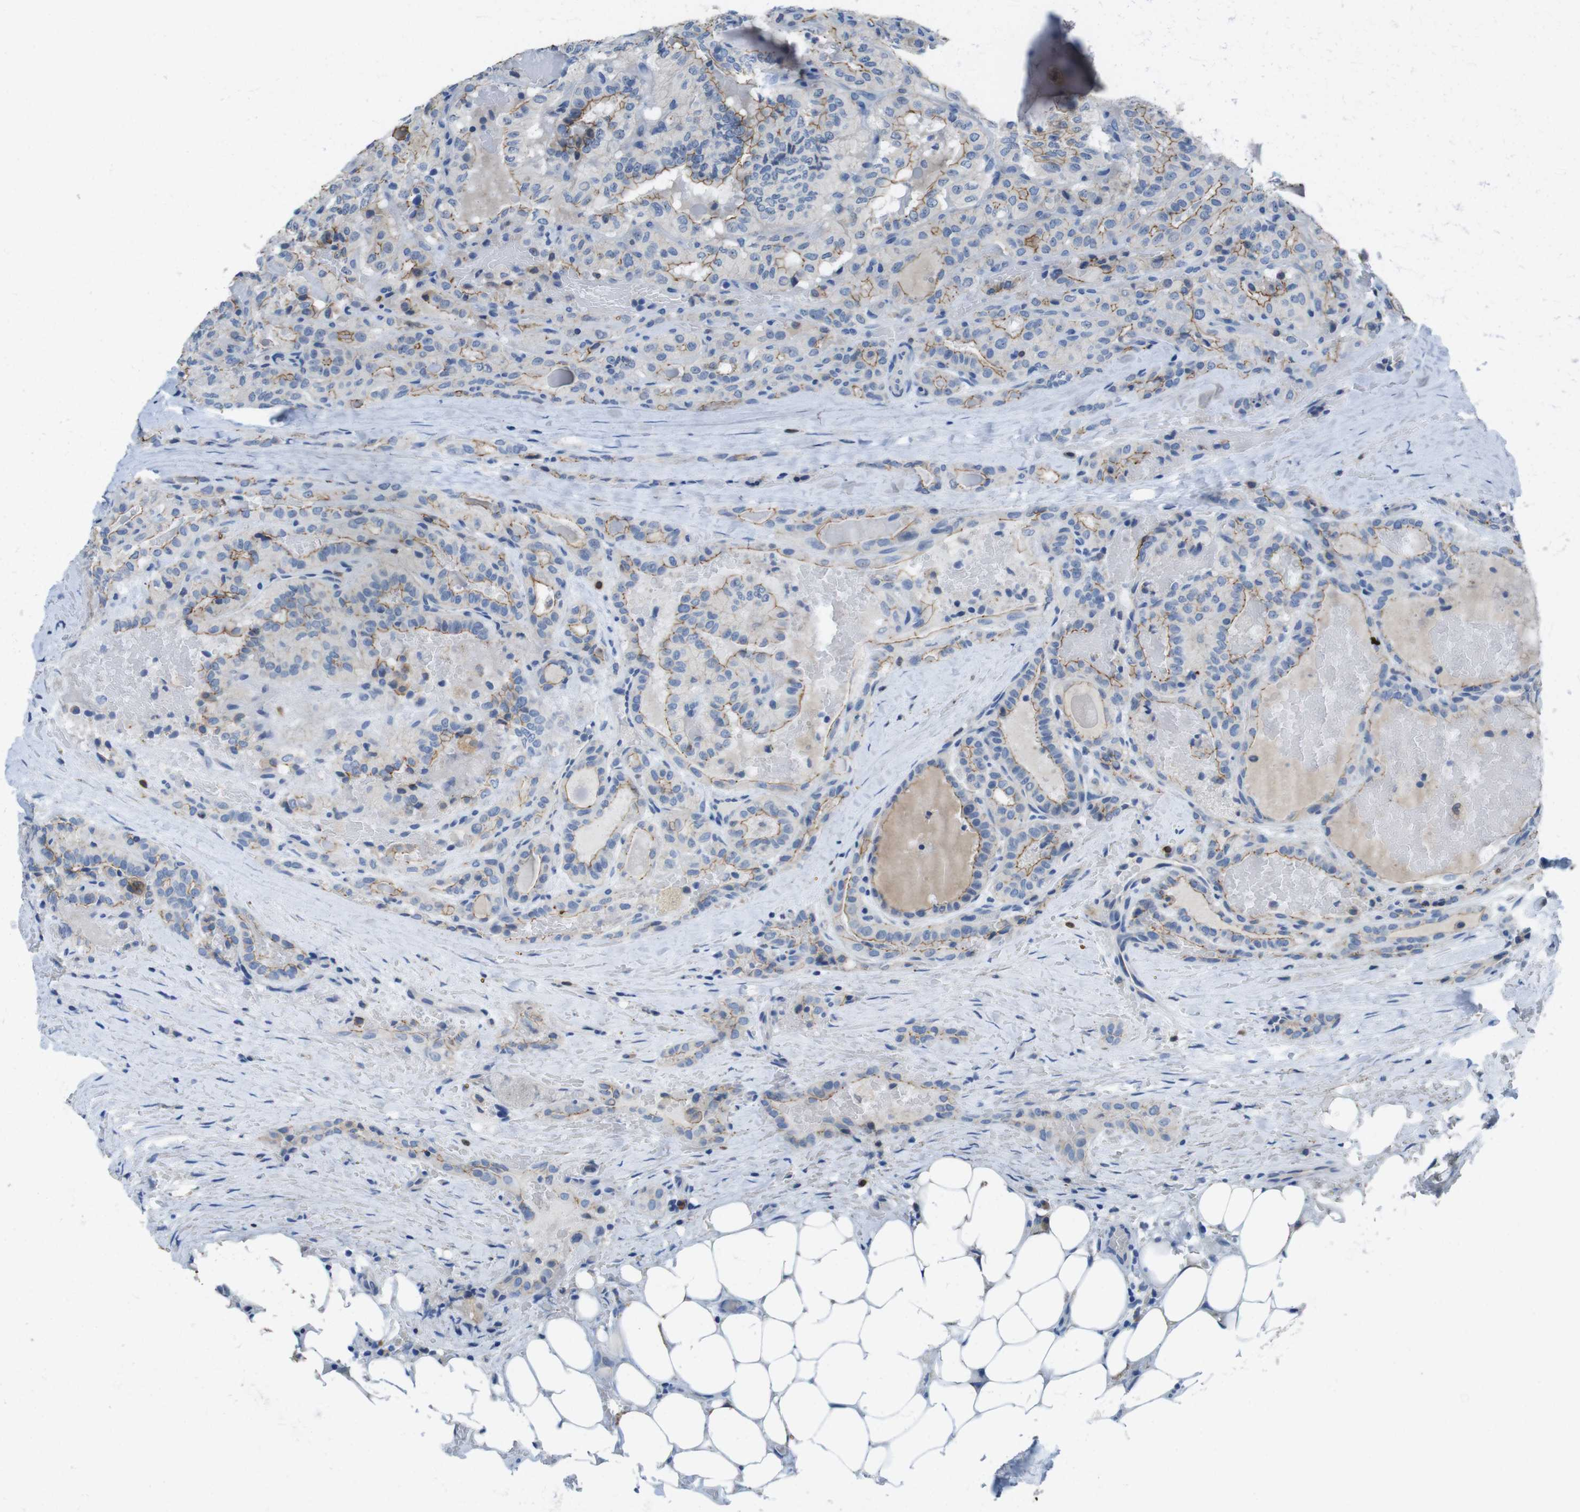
{"staining": {"intensity": "weak", "quantity": "25%-75%", "location": "cytoplasmic/membranous"}, "tissue": "head and neck cancer", "cell_type": "Tumor cells", "image_type": "cancer", "snomed": [{"axis": "morphology", "description": "Squamous cell carcinoma, NOS"}, {"axis": "topography", "description": "Oral tissue"}, {"axis": "topography", "description": "Head-Neck"}], "caption": "Immunohistochemistry (IHC) photomicrograph of neoplastic tissue: human head and neck cancer (squamous cell carcinoma) stained using IHC demonstrates low levels of weak protein expression localized specifically in the cytoplasmic/membranous of tumor cells, appearing as a cytoplasmic/membranous brown color.", "gene": "TJP3", "patient": {"sex": "female", "age": 50}}